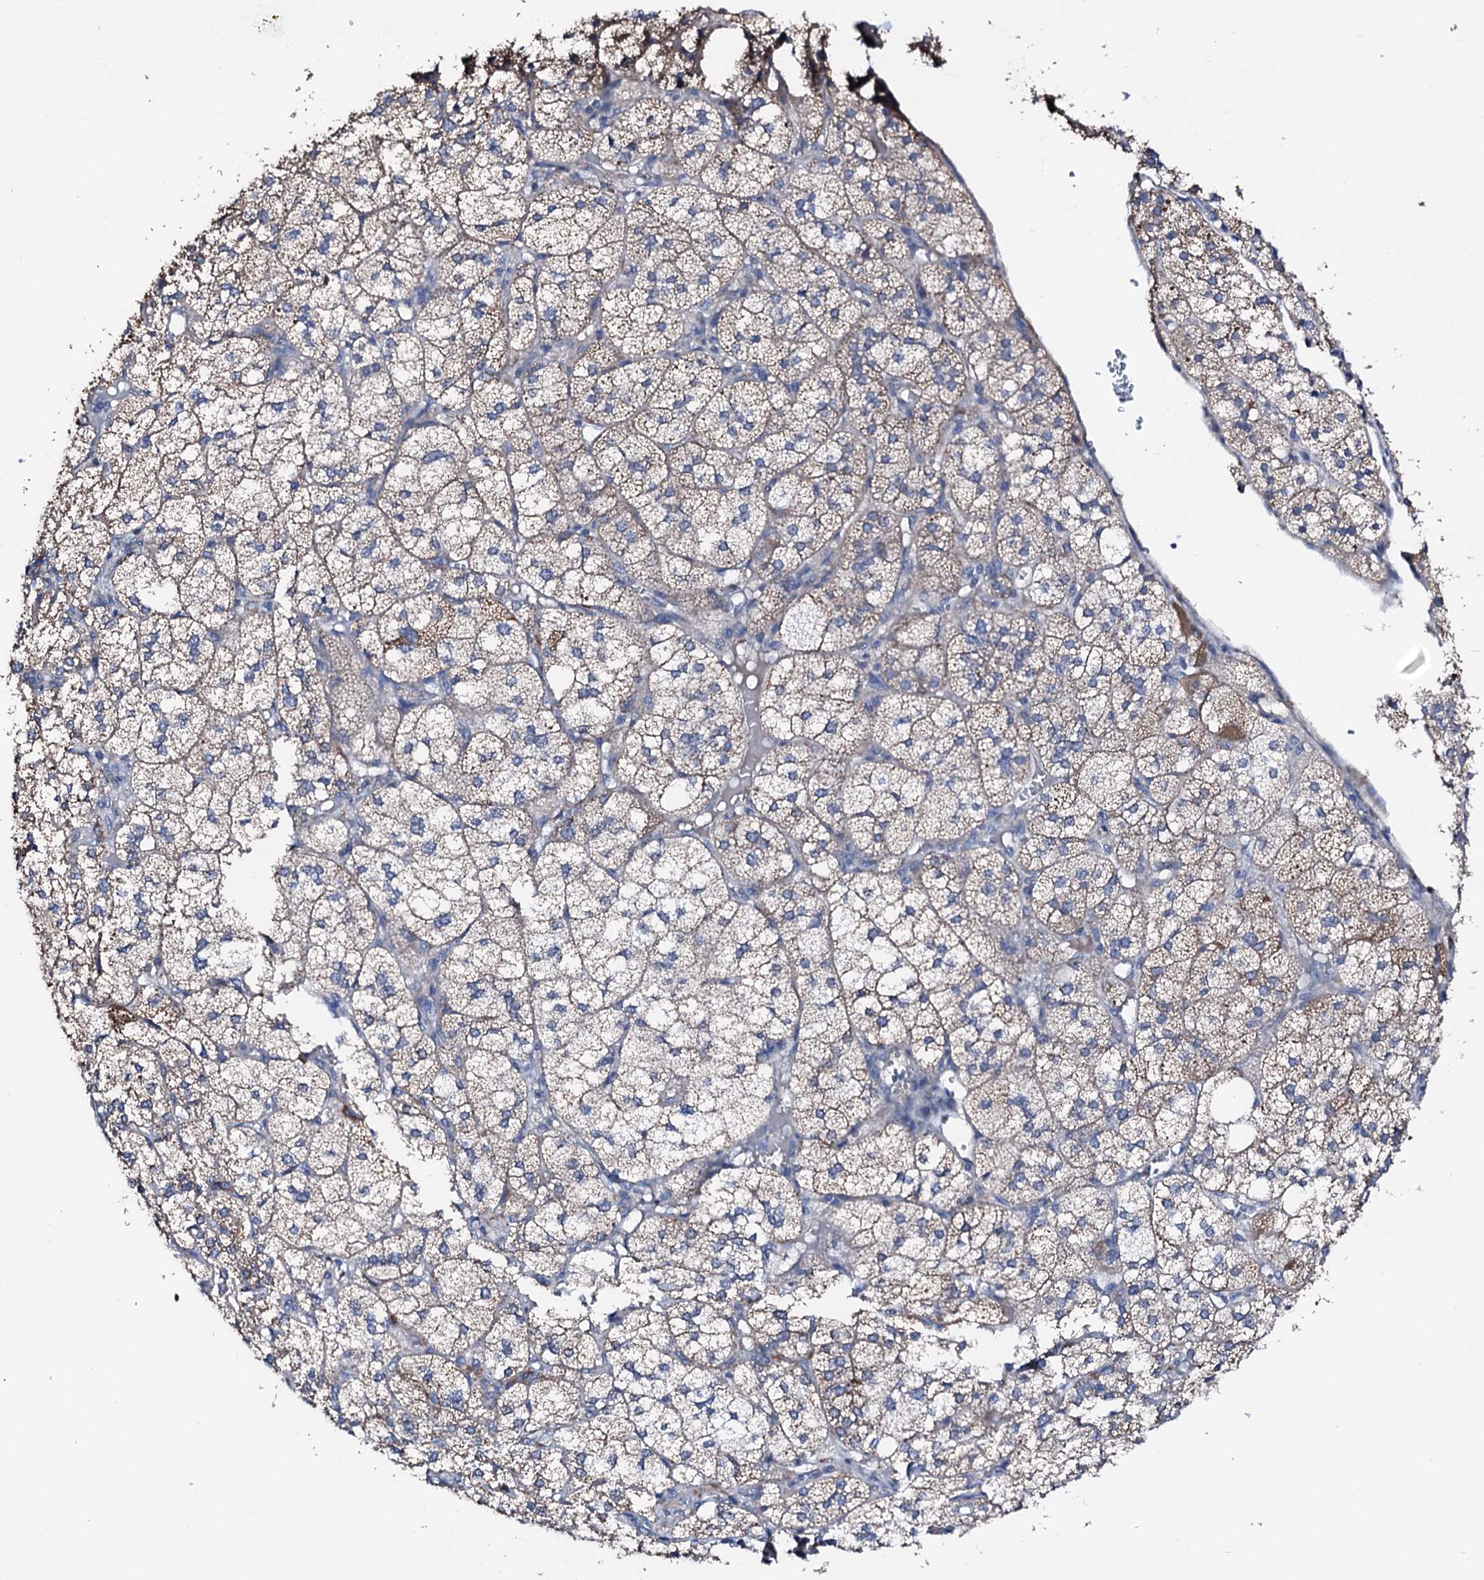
{"staining": {"intensity": "moderate", "quantity": "25%-75%", "location": "cytoplasmic/membranous"}, "tissue": "adrenal gland", "cell_type": "Glandular cells", "image_type": "normal", "snomed": [{"axis": "morphology", "description": "Normal tissue, NOS"}, {"axis": "topography", "description": "Adrenal gland"}], "caption": "Immunohistochemistry photomicrograph of unremarkable adrenal gland: adrenal gland stained using immunohistochemistry (IHC) exhibits medium levels of moderate protein expression localized specifically in the cytoplasmic/membranous of glandular cells, appearing as a cytoplasmic/membranous brown color.", "gene": "TRAFD1", "patient": {"sex": "female", "age": 61}}